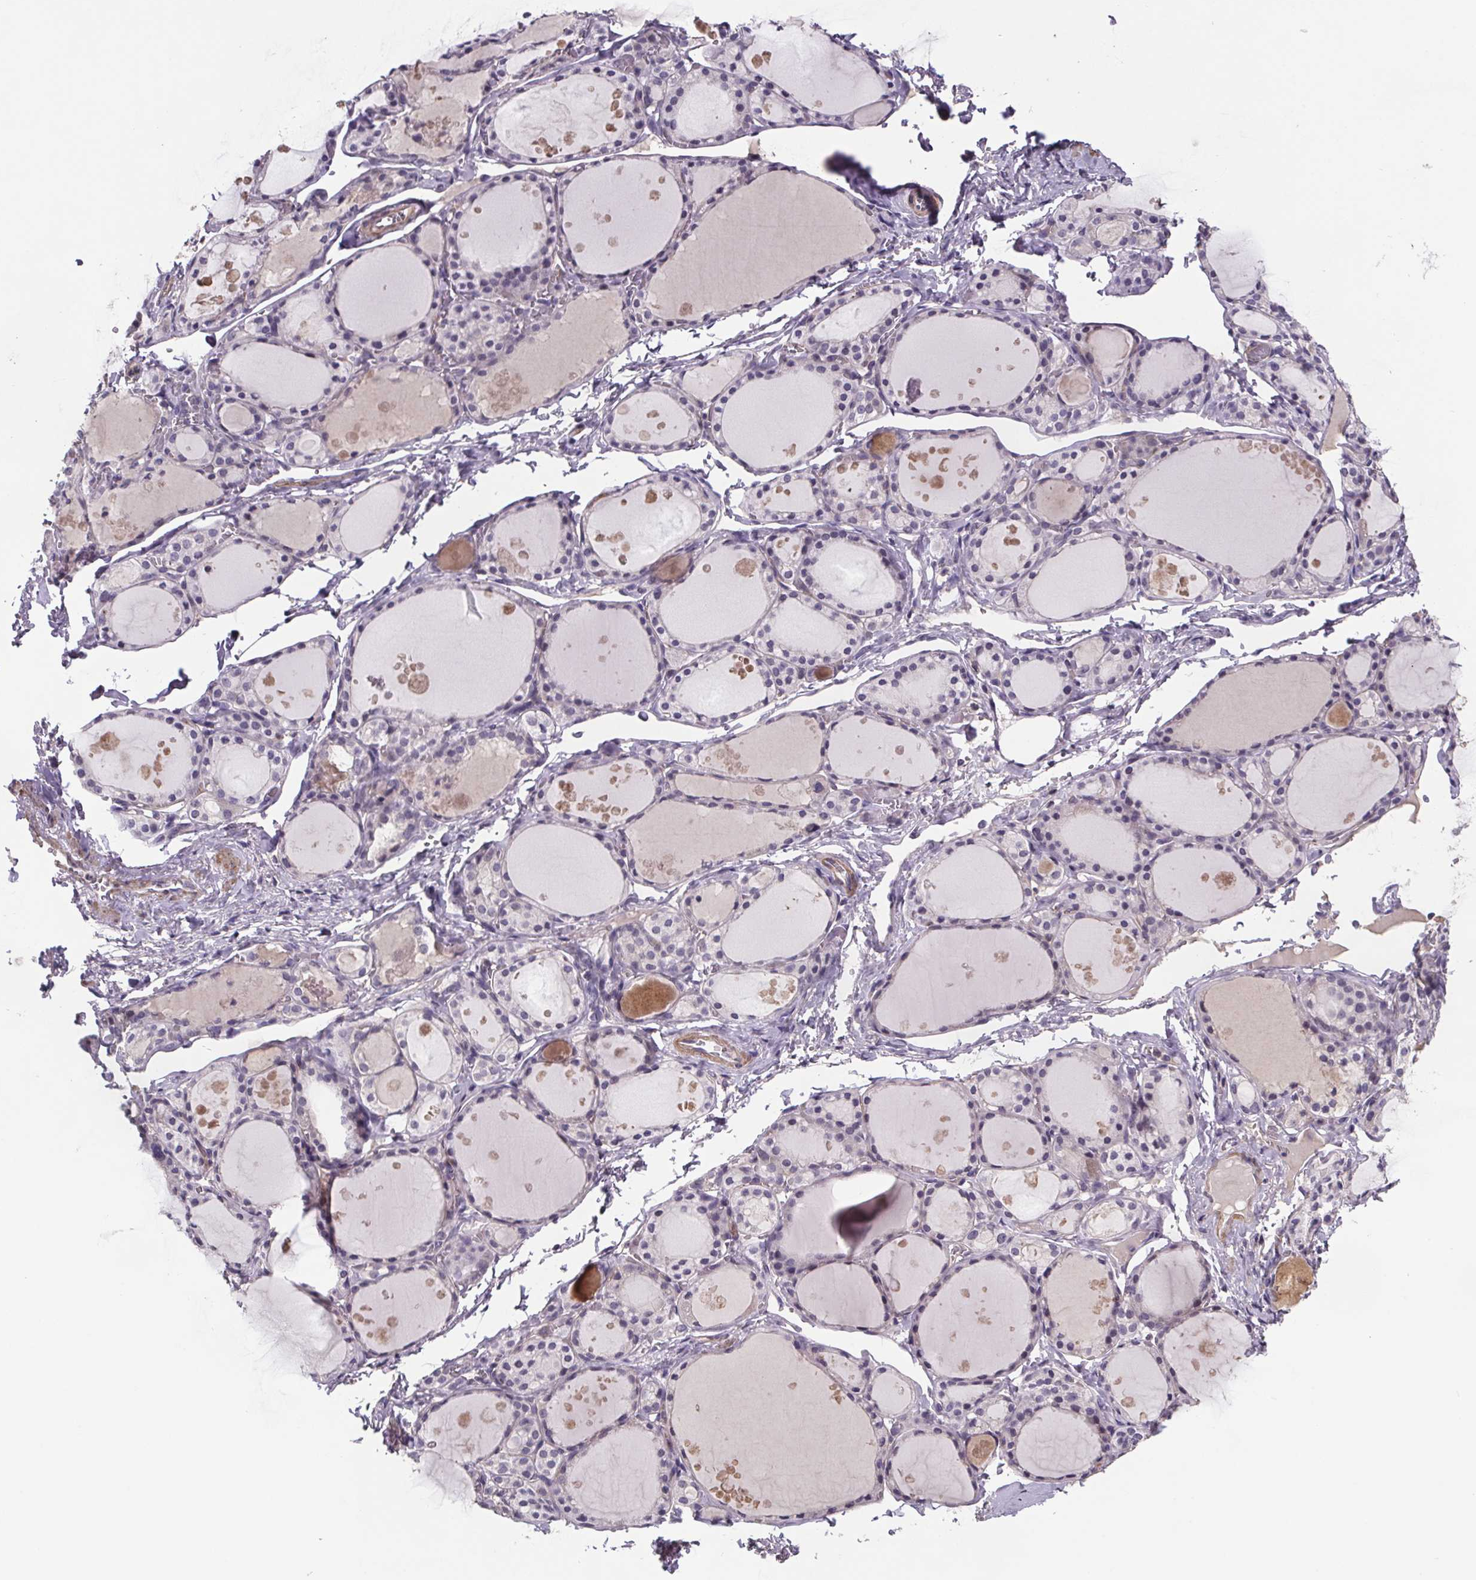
{"staining": {"intensity": "negative", "quantity": "none", "location": "none"}, "tissue": "thyroid gland", "cell_type": "Glandular cells", "image_type": "normal", "snomed": [{"axis": "morphology", "description": "Normal tissue, NOS"}, {"axis": "topography", "description": "Thyroid gland"}], "caption": "A high-resolution histopathology image shows IHC staining of benign thyroid gland, which displays no significant positivity in glandular cells. Nuclei are stained in blue.", "gene": "CLN3", "patient": {"sex": "male", "age": 68}}